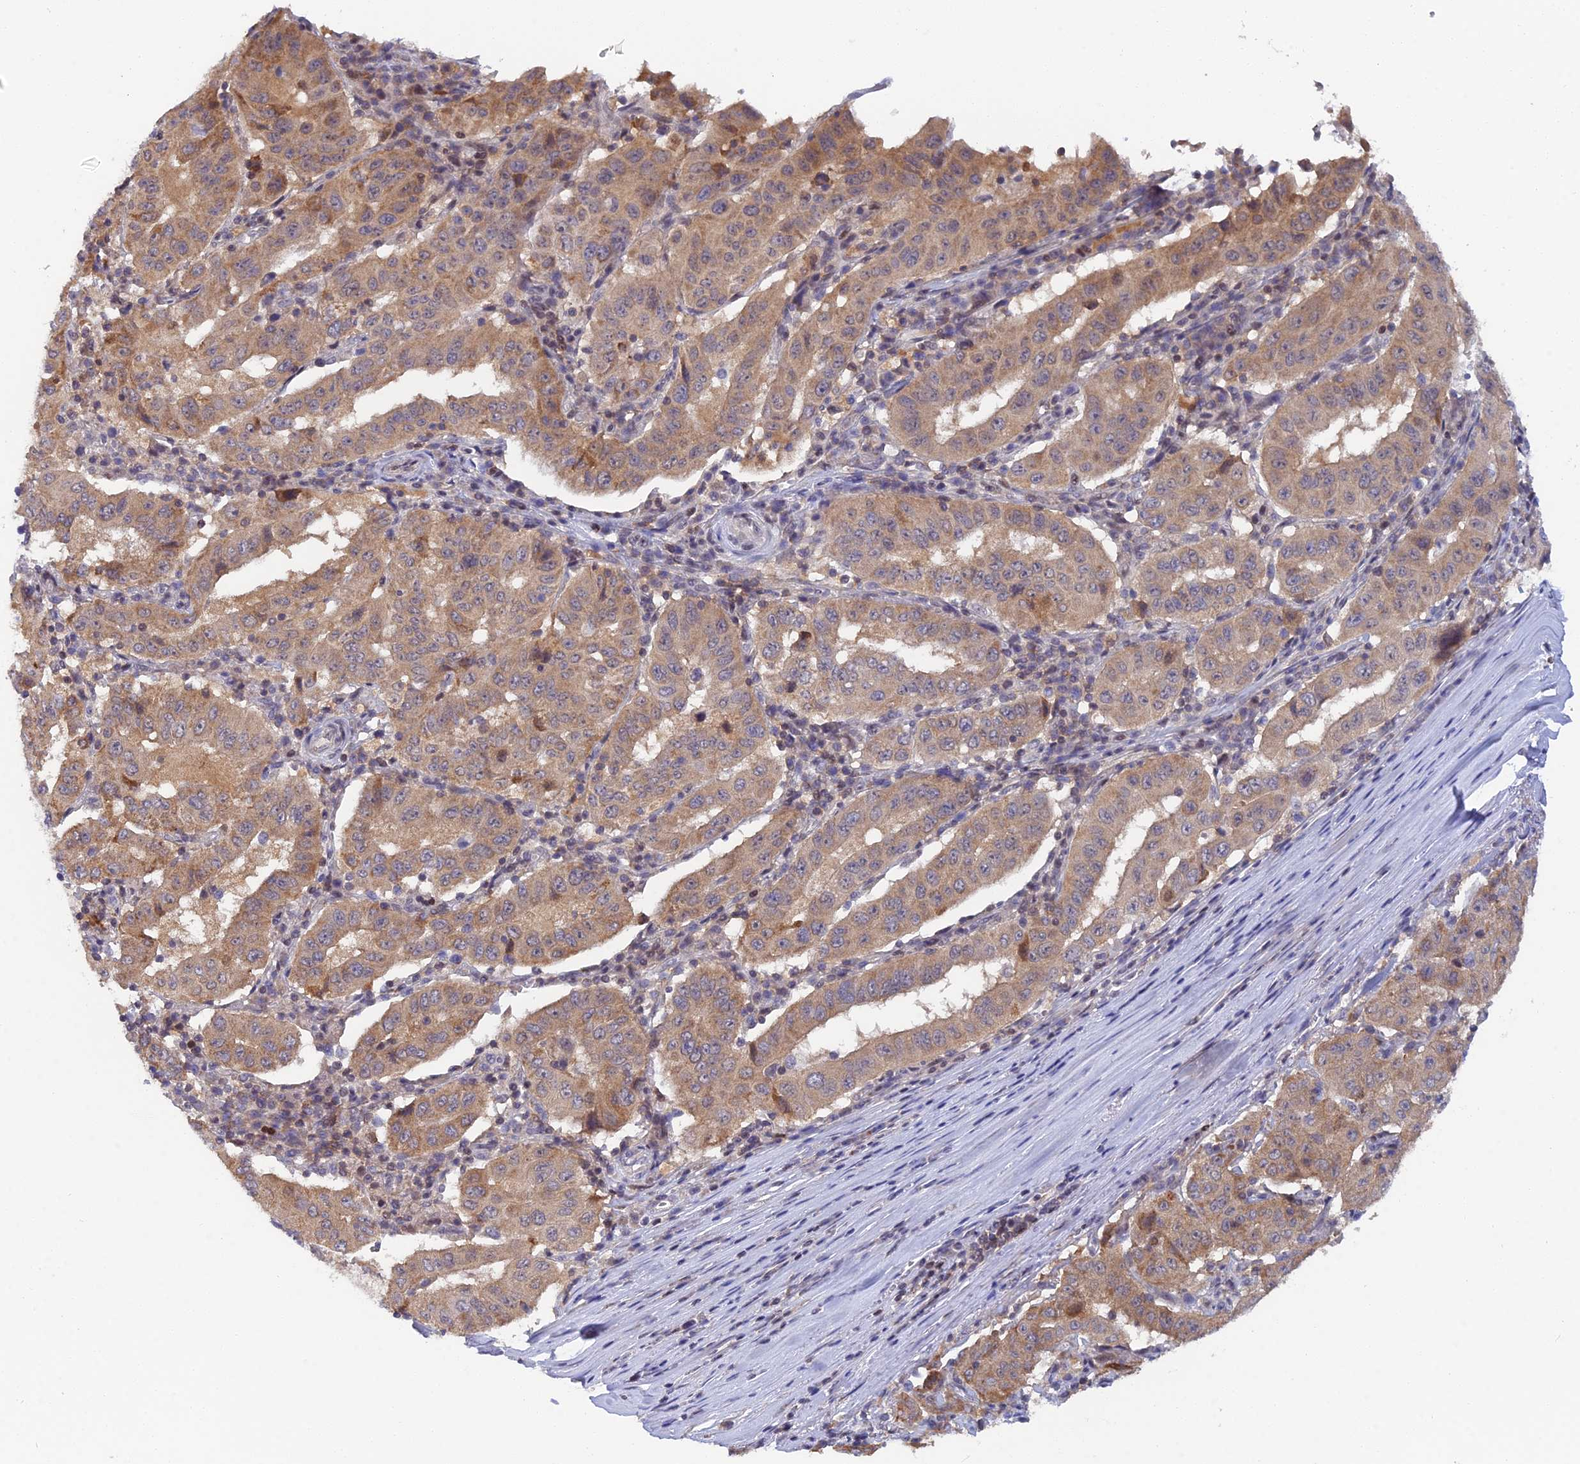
{"staining": {"intensity": "moderate", "quantity": ">75%", "location": "cytoplasmic/membranous"}, "tissue": "pancreatic cancer", "cell_type": "Tumor cells", "image_type": "cancer", "snomed": [{"axis": "morphology", "description": "Adenocarcinoma, NOS"}, {"axis": "topography", "description": "Pancreas"}], "caption": "The photomicrograph exhibits immunohistochemical staining of pancreatic cancer (adenocarcinoma). There is moderate cytoplasmic/membranous positivity is appreciated in approximately >75% of tumor cells. (Brightfield microscopy of DAB IHC at high magnification).", "gene": "ELOA2", "patient": {"sex": "male", "age": 63}}